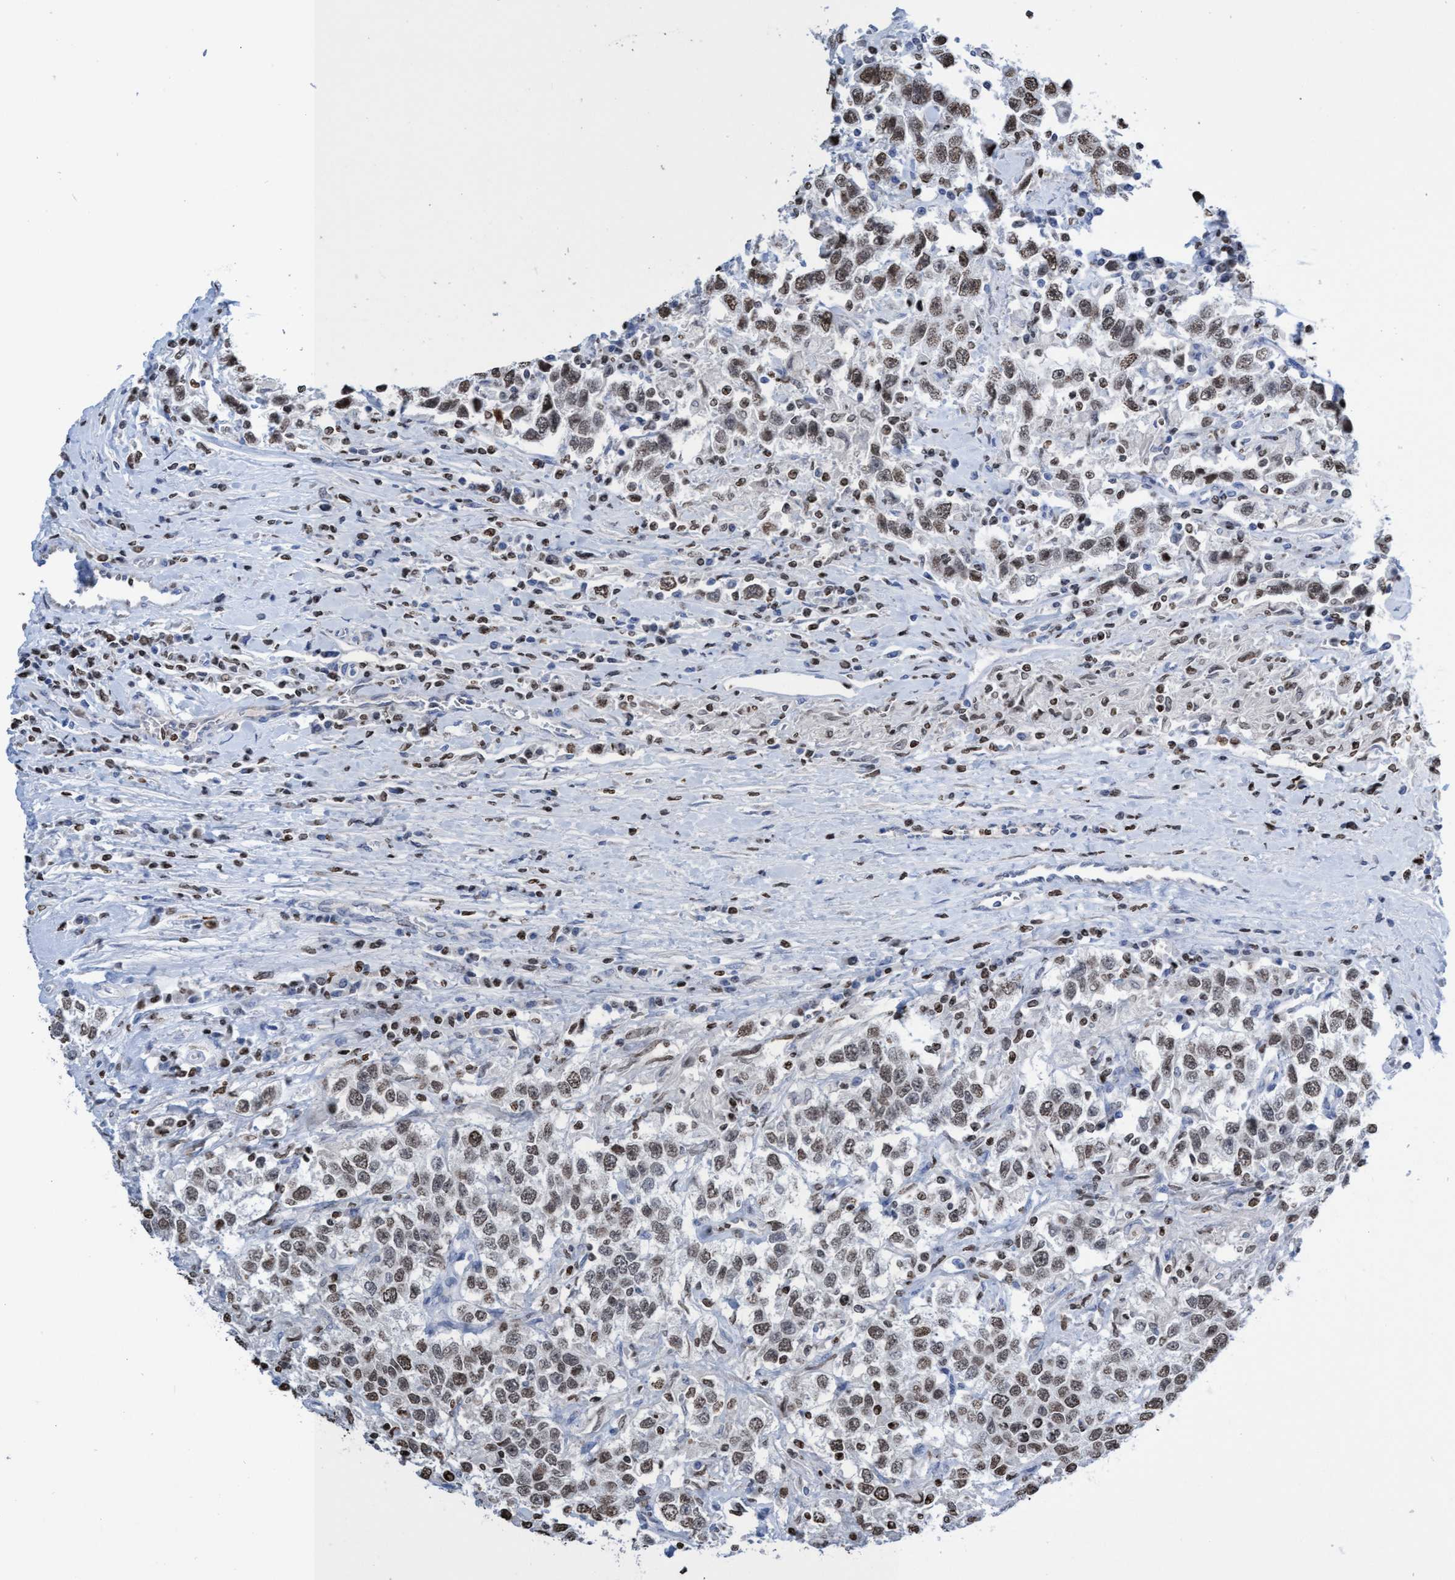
{"staining": {"intensity": "moderate", "quantity": ">75%", "location": "nuclear"}, "tissue": "testis cancer", "cell_type": "Tumor cells", "image_type": "cancer", "snomed": [{"axis": "morphology", "description": "Seminoma, NOS"}, {"axis": "topography", "description": "Testis"}], "caption": "Moderate nuclear protein expression is present in approximately >75% of tumor cells in testis cancer. (Stains: DAB in brown, nuclei in blue, Microscopy: brightfield microscopy at high magnification).", "gene": "CBX2", "patient": {"sex": "male", "age": 41}}